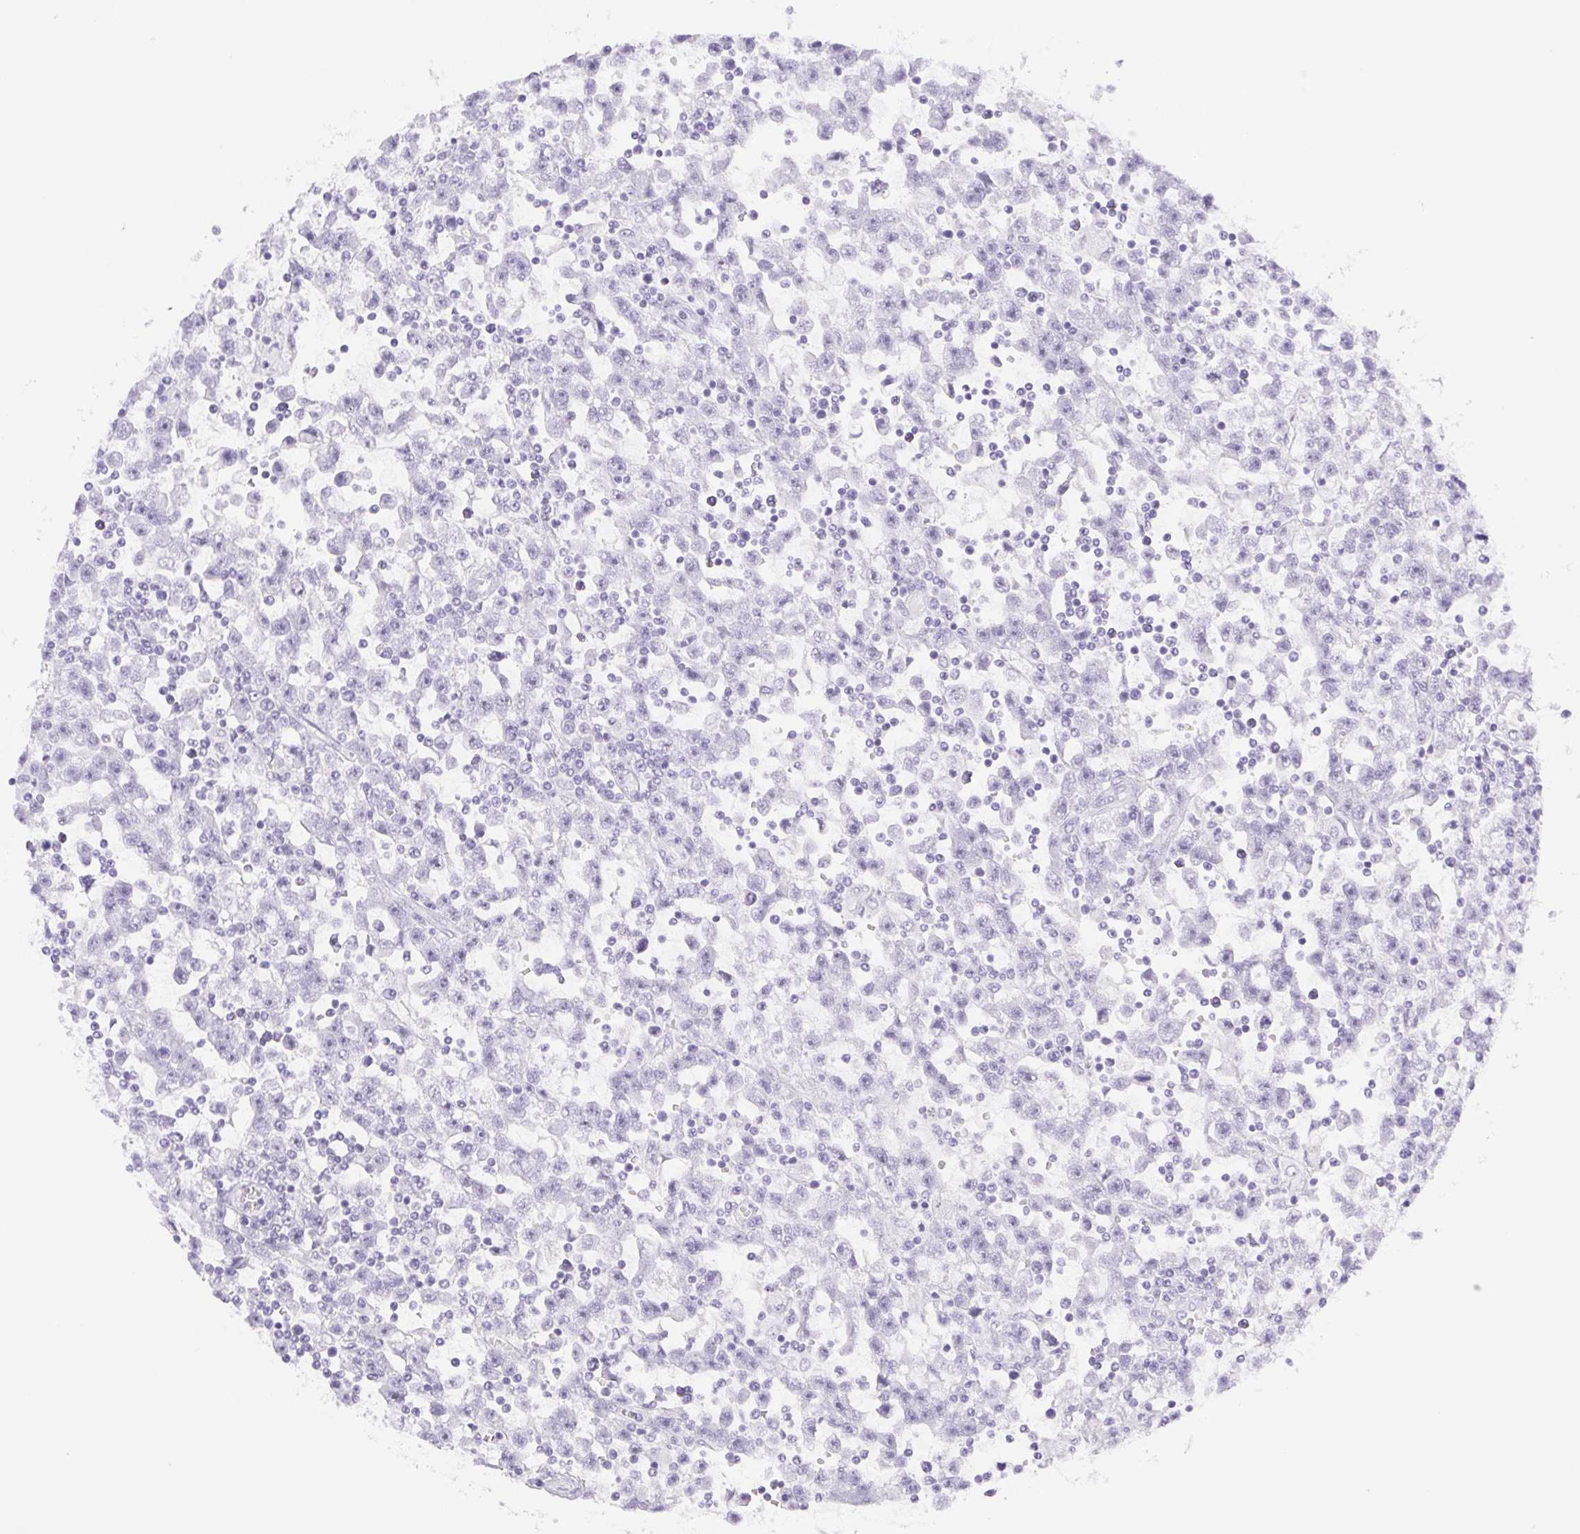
{"staining": {"intensity": "negative", "quantity": "none", "location": "none"}, "tissue": "testis cancer", "cell_type": "Tumor cells", "image_type": "cancer", "snomed": [{"axis": "morphology", "description": "Seminoma, NOS"}, {"axis": "topography", "description": "Testis"}], "caption": "High power microscopy image of an immunohistochemistry (IHC) micrograph of testis seminoma, revealing no significant staining in tumor cells.", "gene": "ST8SIA3", "patient": {"sex": "male", "age": 31}}